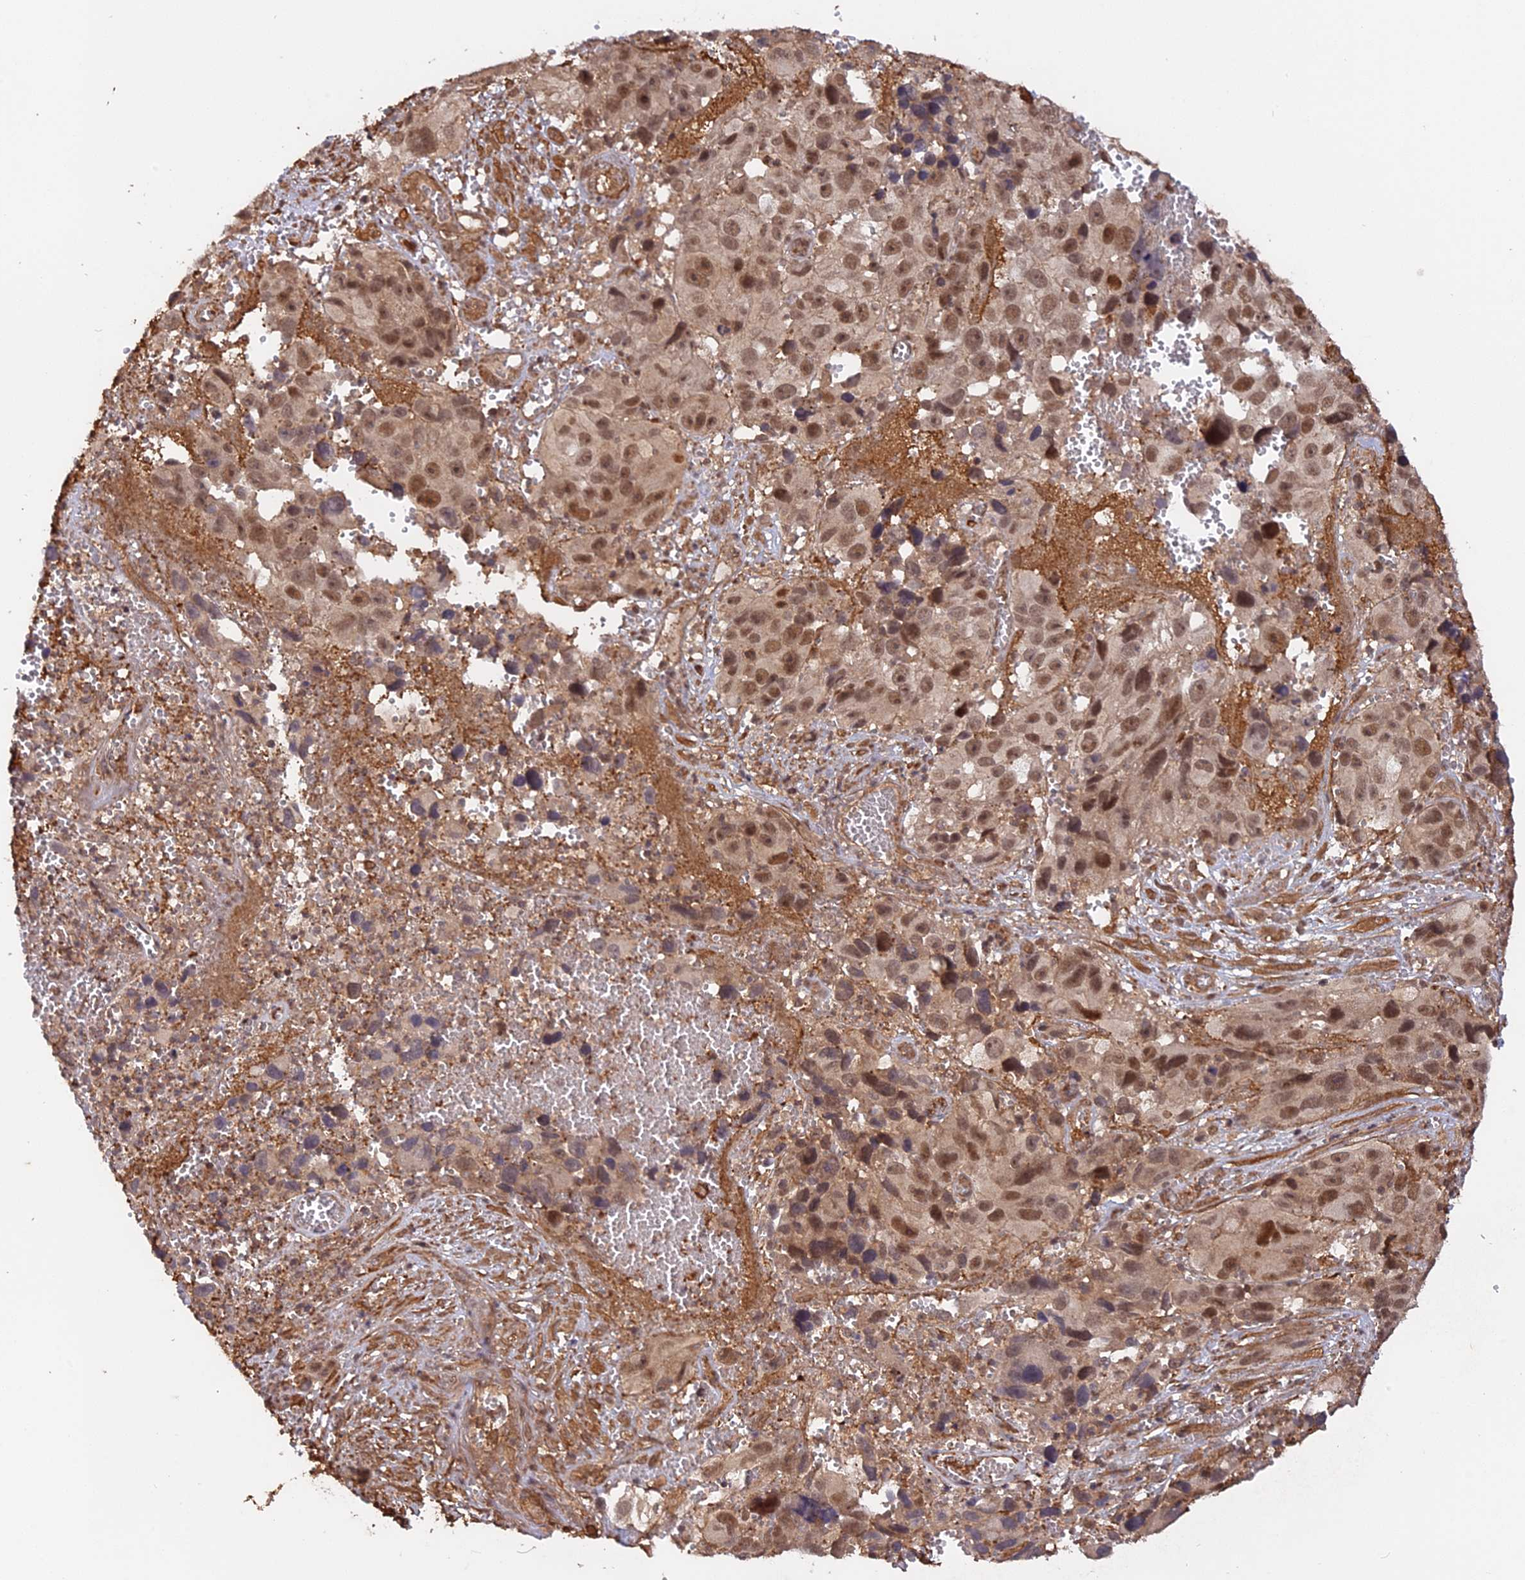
{"staining": {"intensity": "moderate", "quantity": ">75%", "location": "nuclear"}, "tissue": "melanoma", "cell_type": "Tumor cells", "image_type": "cancer", "snomed": [{"axis": "morphology", "description": "Malignant melanoma, NOS"}, {"axis": "topography", "description": "Skin"}], "caption": "Protein staining of melanoma tissue demonstrates moderate nuclear staining in approximately >75% of tumor cells. The staining was performed using DAB to visualize the protein expression in brown, while the nuclei were stained in blue with hematoxylin (Magnification: 20x).", "gene": "CCDC174", "patient": {"sex": "male", "age": 84}}